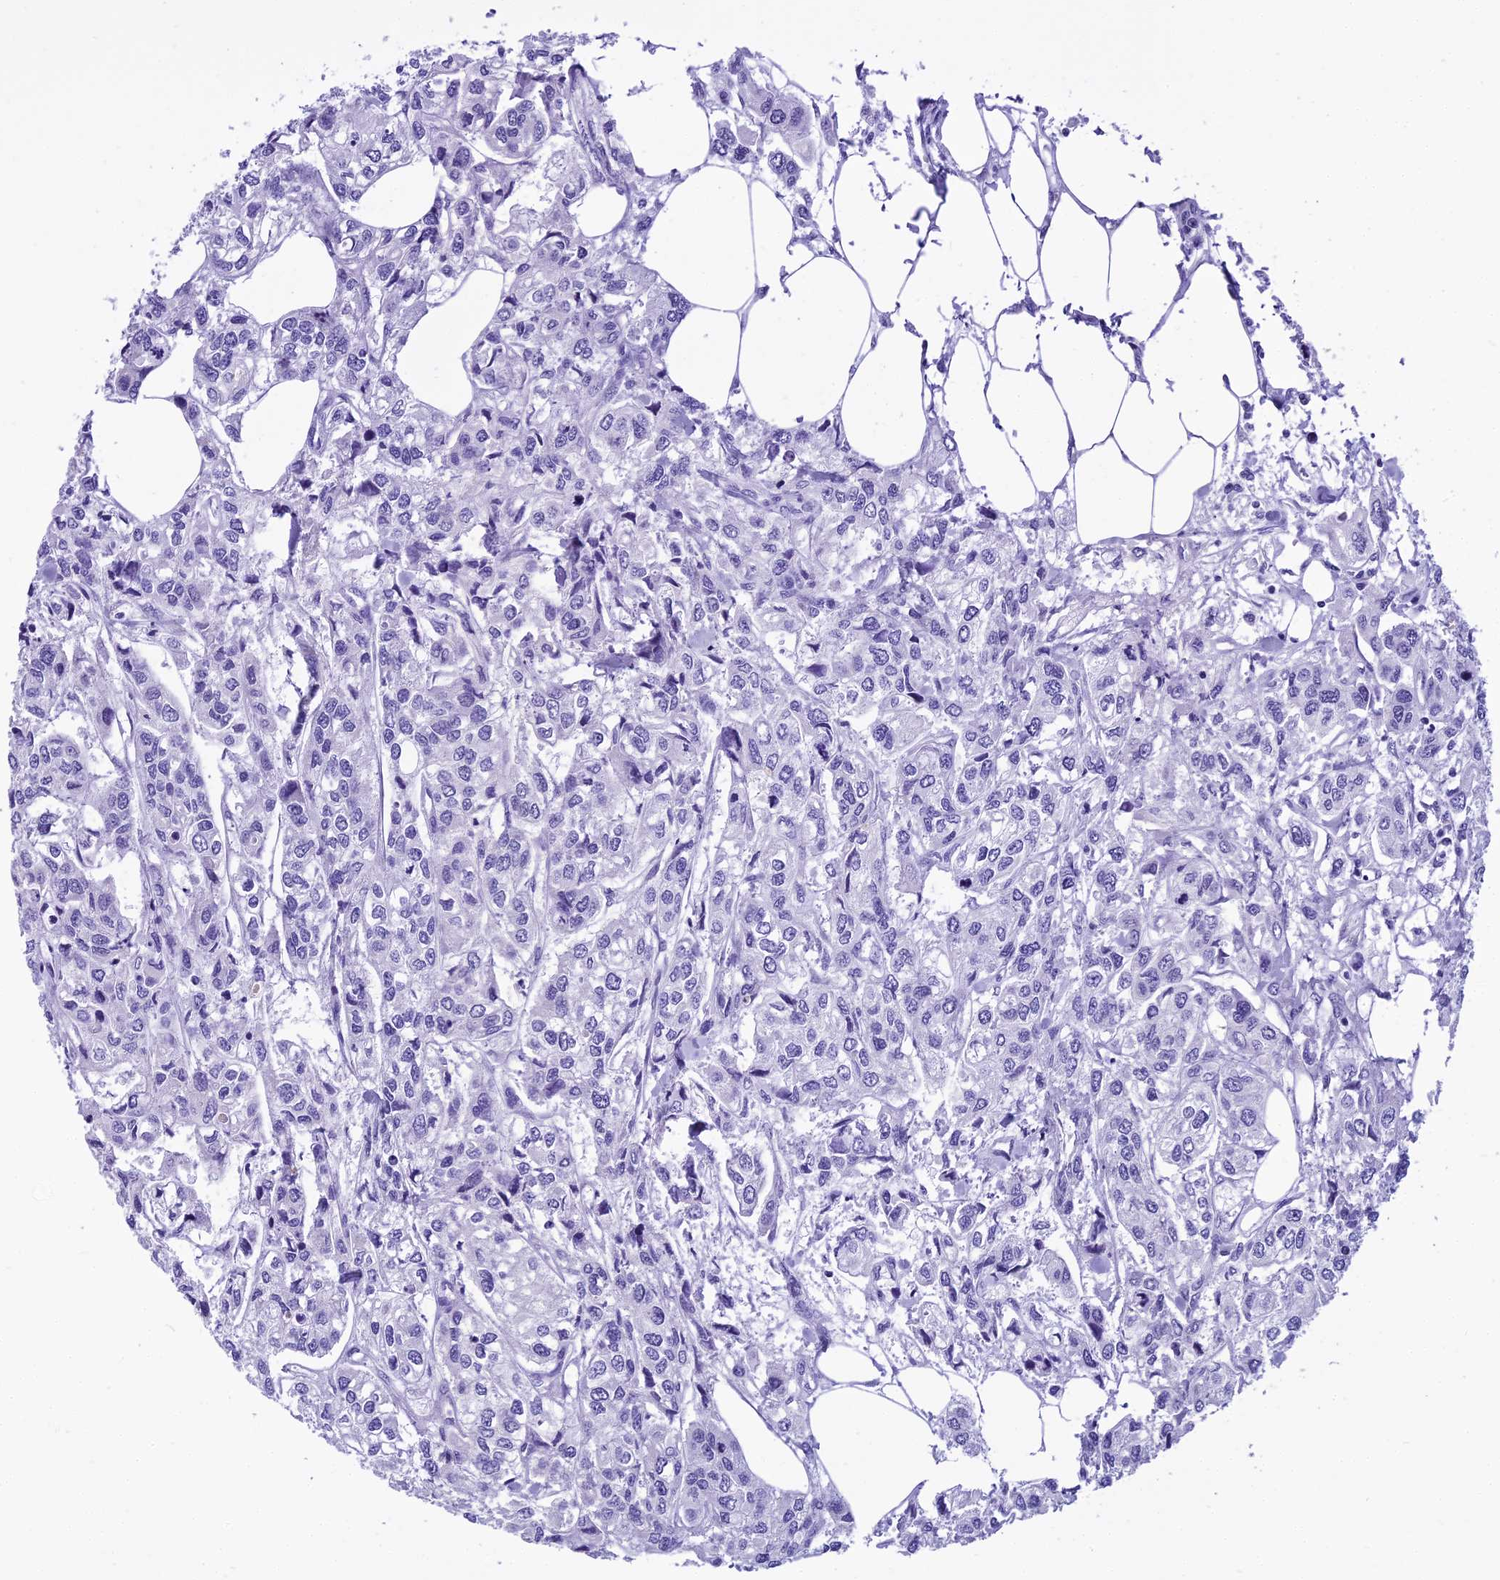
{"staining": {"intensity": "negative", "quantity": "none", "location": "none"}, "tissue": "urothelial cancer", "cell_type": "Tumor cells", "image_type": "cancer", "snomed": [{"axis": "morphology", "description": "Urothelial carcinoma, High grade"}, {"axis": "topography", "description": "Urinary bladder"}], "caption": "Immunohistochemistry (IHC) photomicrograph of neoplastic tissue: urothelial cancer stained with DAB displays no significant protein expression in tumor cells.", "gene": "KCTD14", "patient": {"sex": "male", "age": 67}}